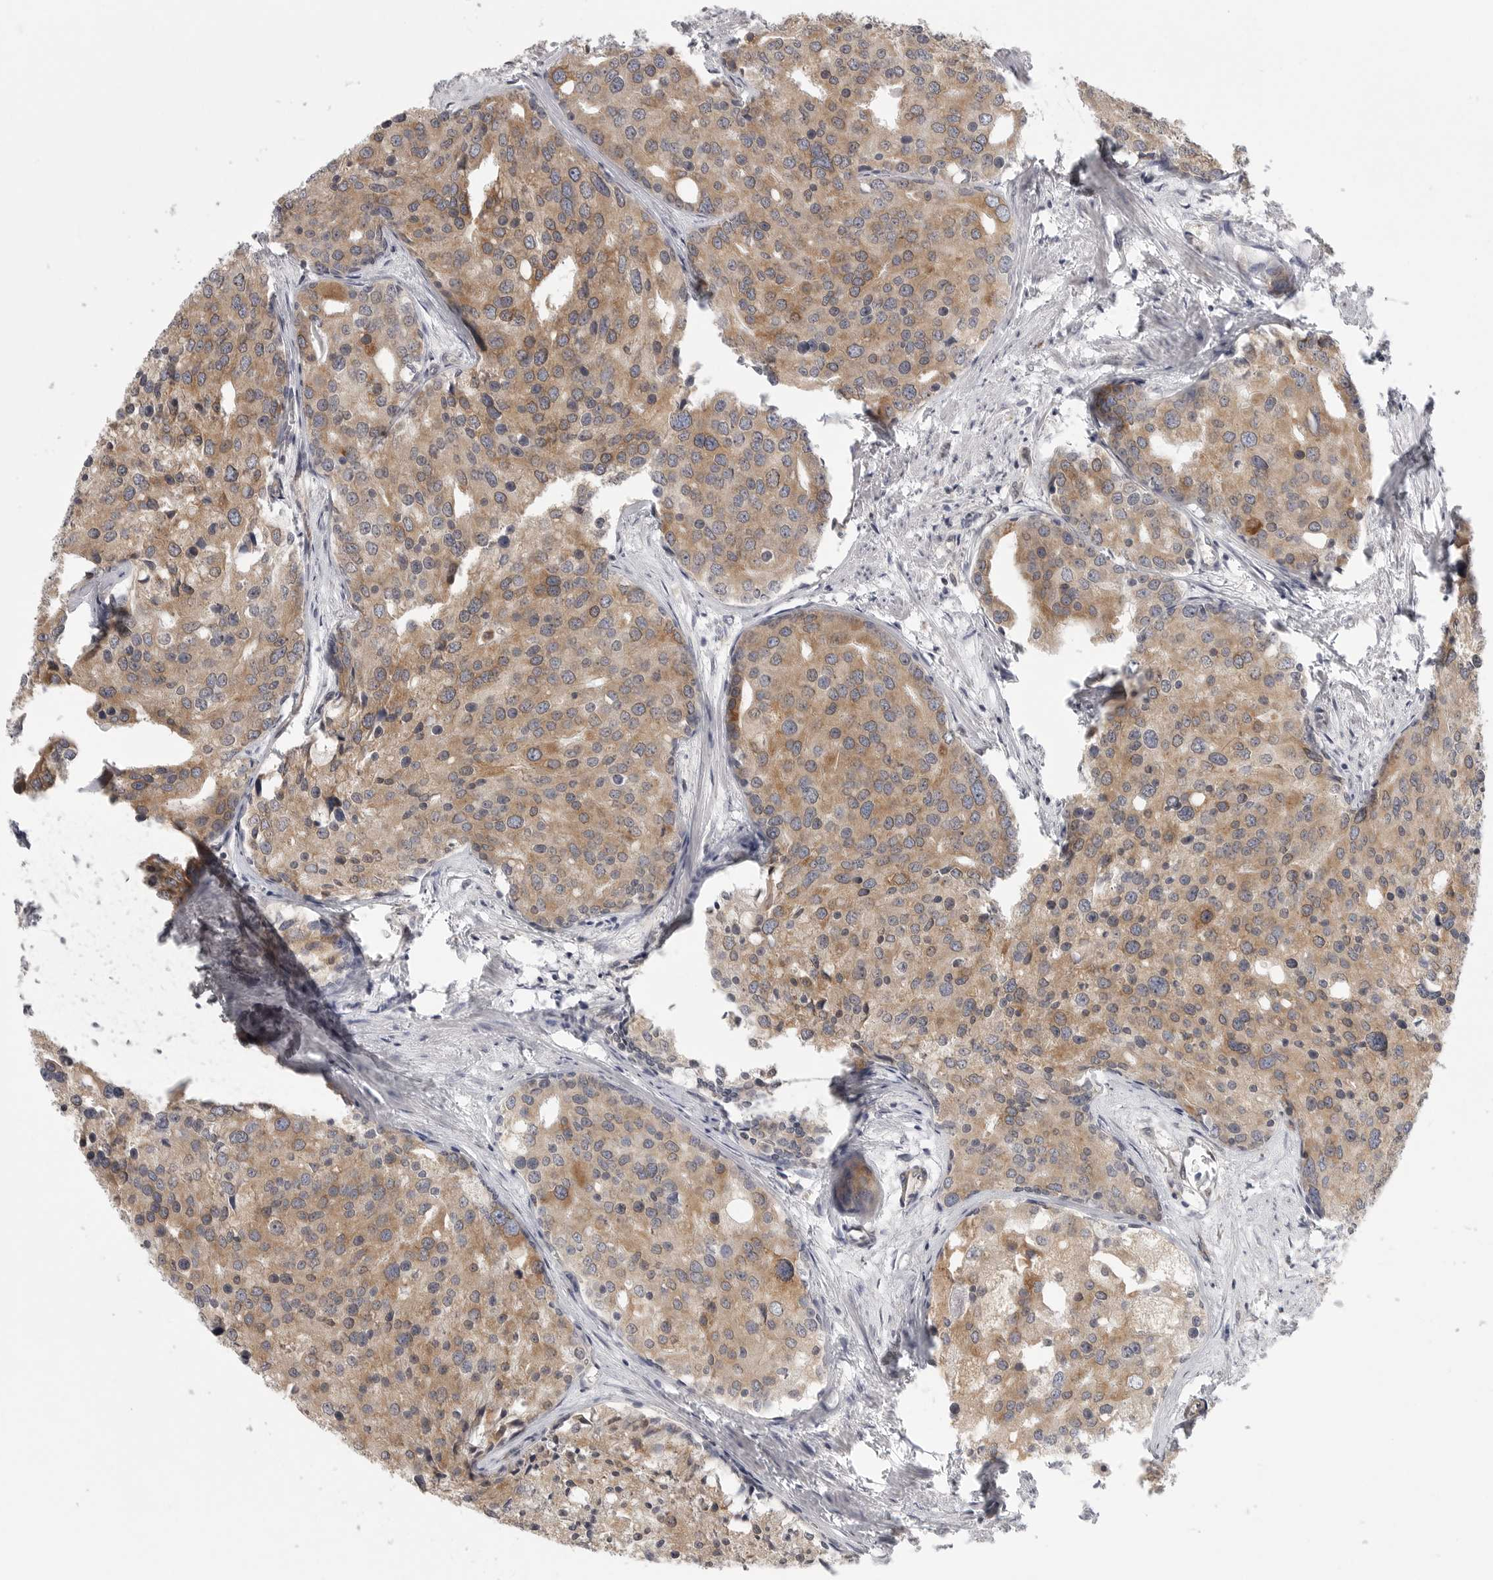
{"staining": {"intensity": "moderate", "quantity": ">75%", "location": "cytoplasmic/membranous"}, "tissue": "prostate cancer", "cell_type": "Tumor cells", "image_type": "cancer", "snomed": [{"axis": "morphology", "description": "Adenocarcinoma, High grade"}, {"axis": "topography", "description": "Prostate"}], "caption": "Prostate adenocarcinoma (high-grade) stained with a protein marker reveals moderate staining in tumor cells.", "gene": "CERS2", "patient": {"sex": "male", "age": 50}}